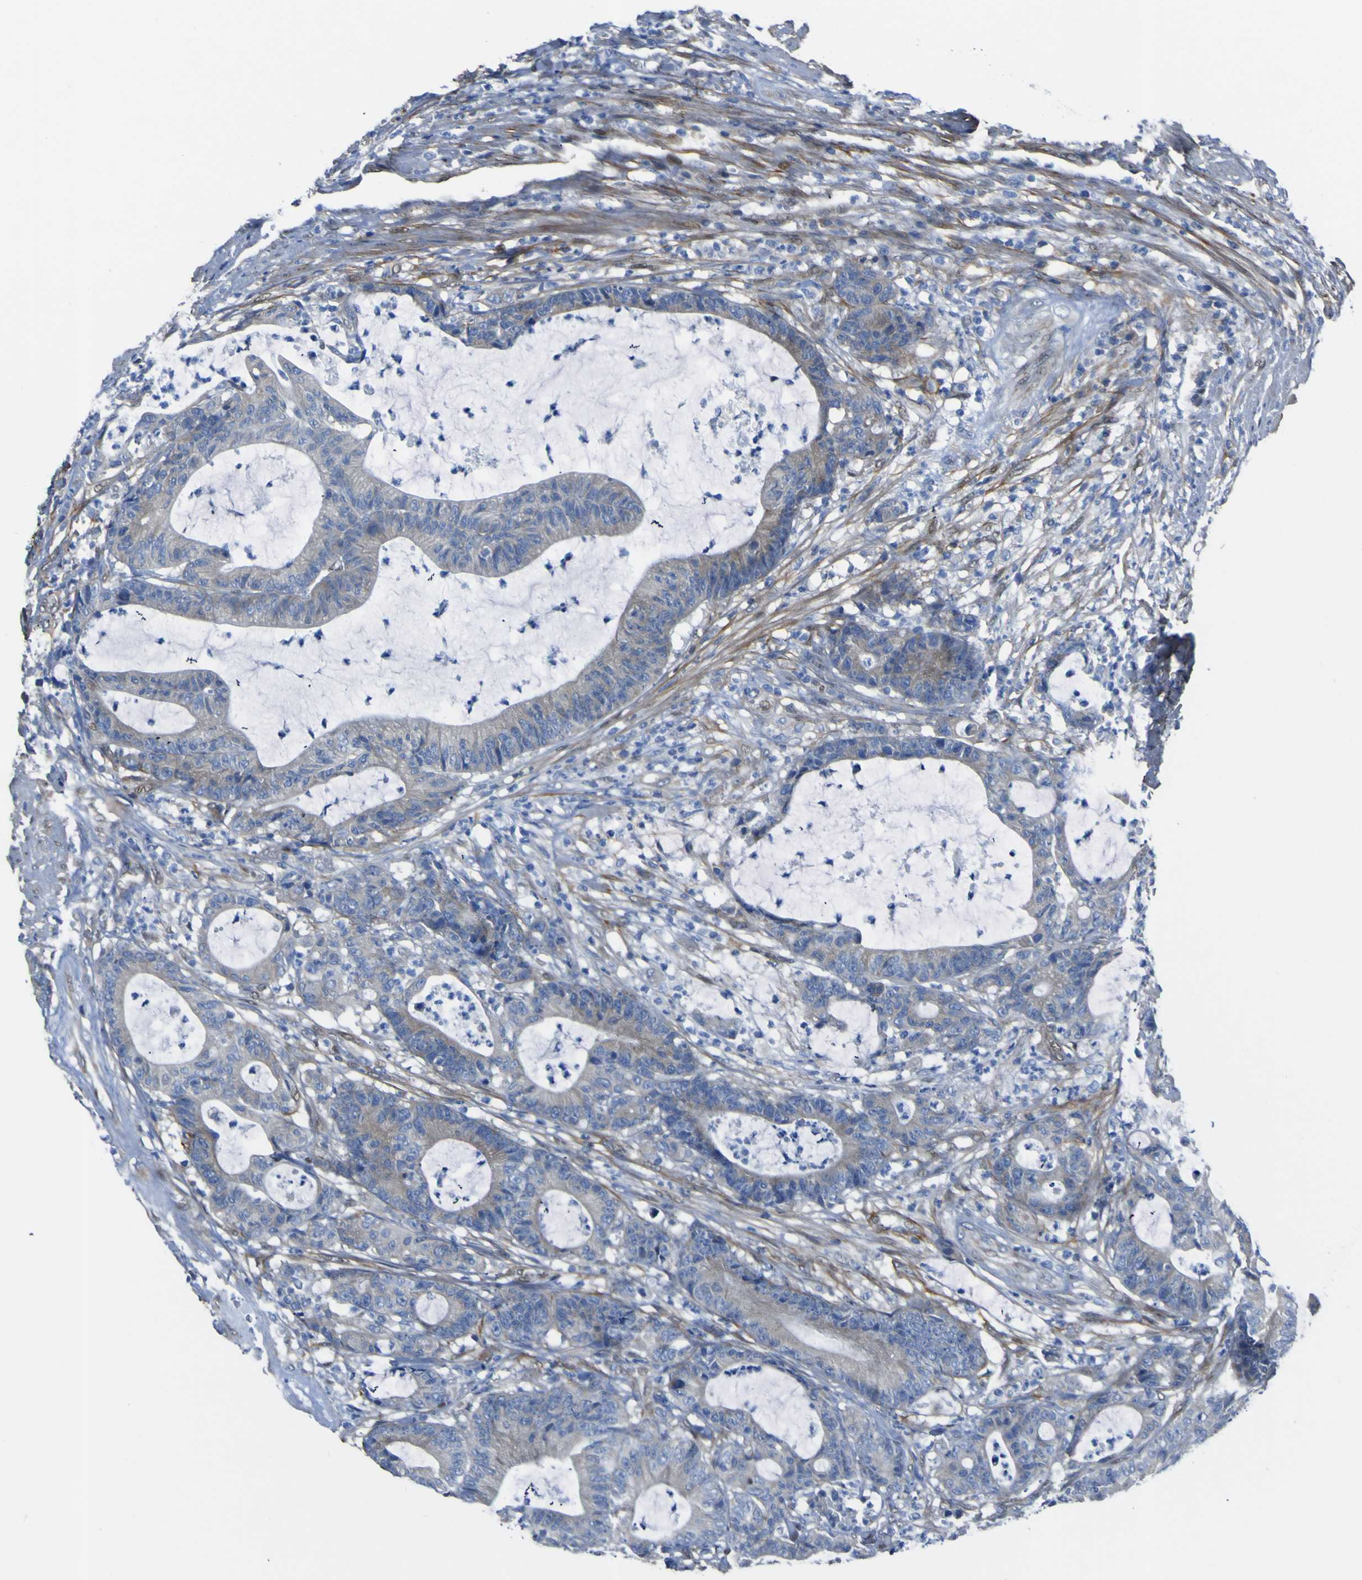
{"staining": {"intensity": "negative", "quantity": "none", "location": "none"}, "tissue": "colorectal cancer", "cell_type": "Tumor cells", "image_type": "cancer", "snomed": [{"axis": "morphology", "description": "Adenocarcinoma, NOS"}, {"axis": "topography", "description": "Colon"}], "caption": "DAB immunohistochemical staining of colorectal cancer (adenocarcinoma) displays no significant expression in tumor cells.", "gene": "LRRN1", "patient": {"sex": "female", "age": 84}}